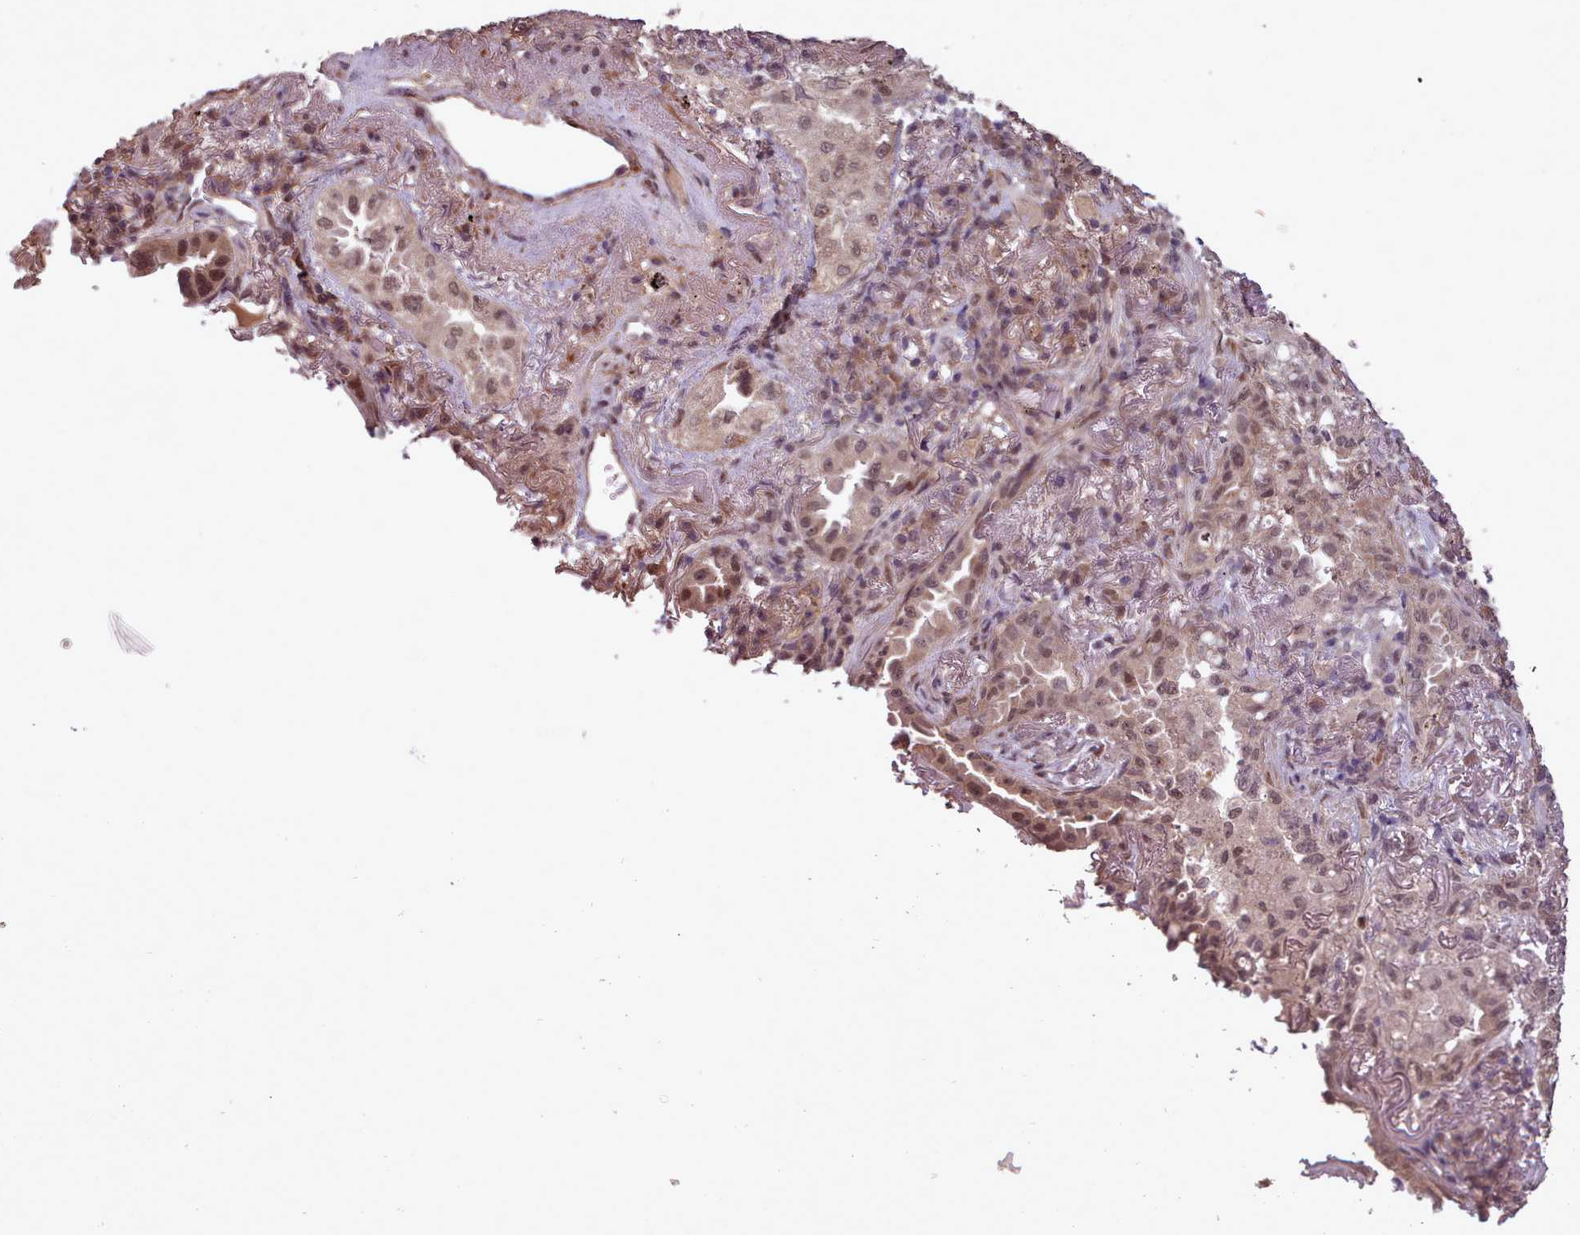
{"staining": {"intensity": "moderate", "quantity": ">75%", "location": "nuclear"}, "tissue": "lung cancer", "cell_type": "Tumor cells", "image_type": "cancer", "snomed": [{"axis": "morphology", "description": "Adenocarcinoma, NOS"}, {"axis": "topography", "description": "Lung"}], "caption": "Tumor cells demonstrate moderate nuclear staining in approximately >75% of cells in lung cancer (adenocarcinoma).", "gene": "CDC6", "patient": {"sex": "female", "age": 69}}